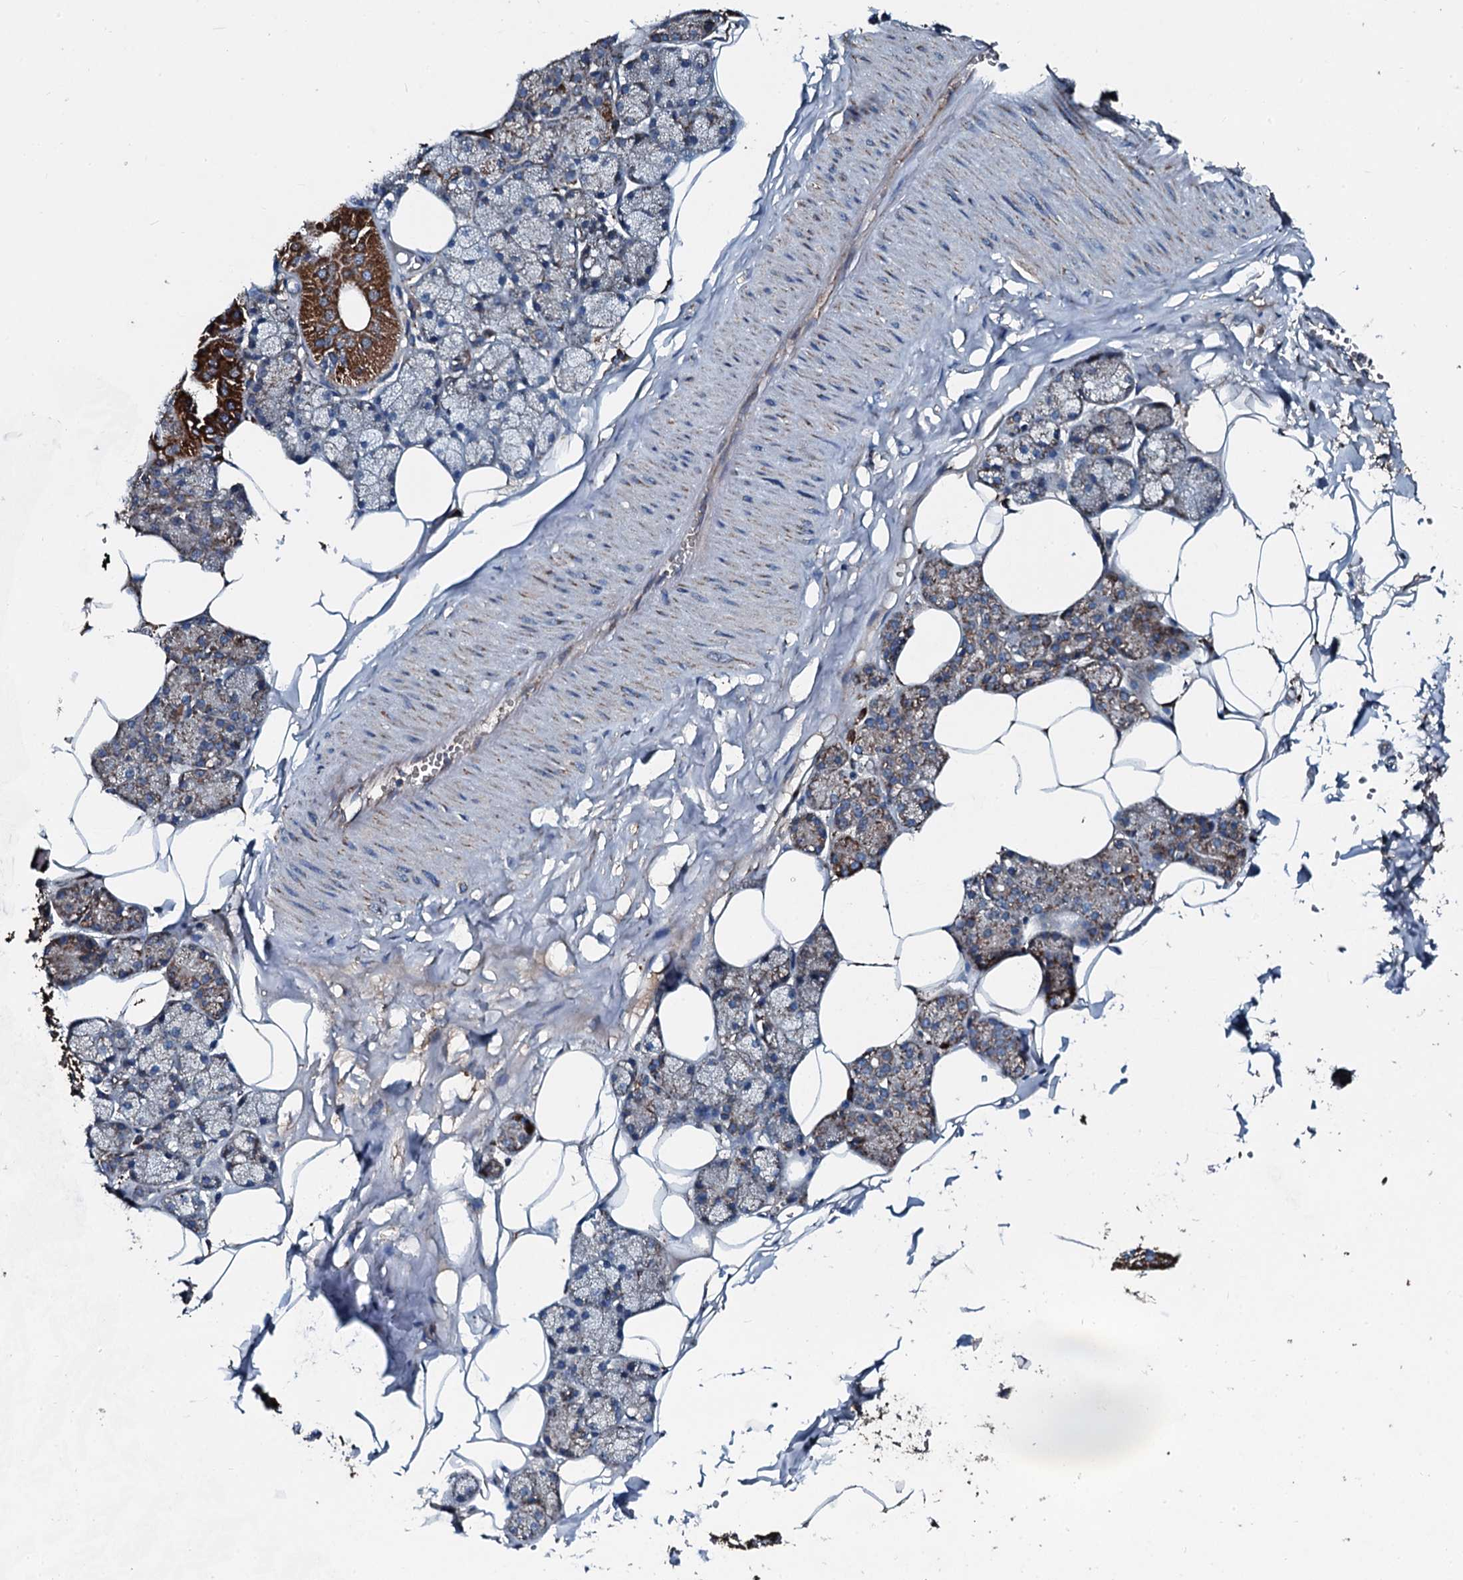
{"staining": {"intensity": "strong", "quantity": "<25%", "location": "cytoplasmic/membranous"}, "tissue": "salivary gland", "cell_type": "Glandular cells", "image_type": "normal", "snomed": [{"axis": "morphology", "description": "Normal tissue, NOS"}, {"axis": "topography", "description": "Salivary gland"}], "caption": "A medium amount of strong cytoplasmic/membranous expression is identified in approximately <25% of glandular cells in unremarkable salivary gland. (DAB = brown stain, brightfield microscopy at high magnification).", "gene": "ACSS3", "patient": {"sex": "male", "age": 62}}